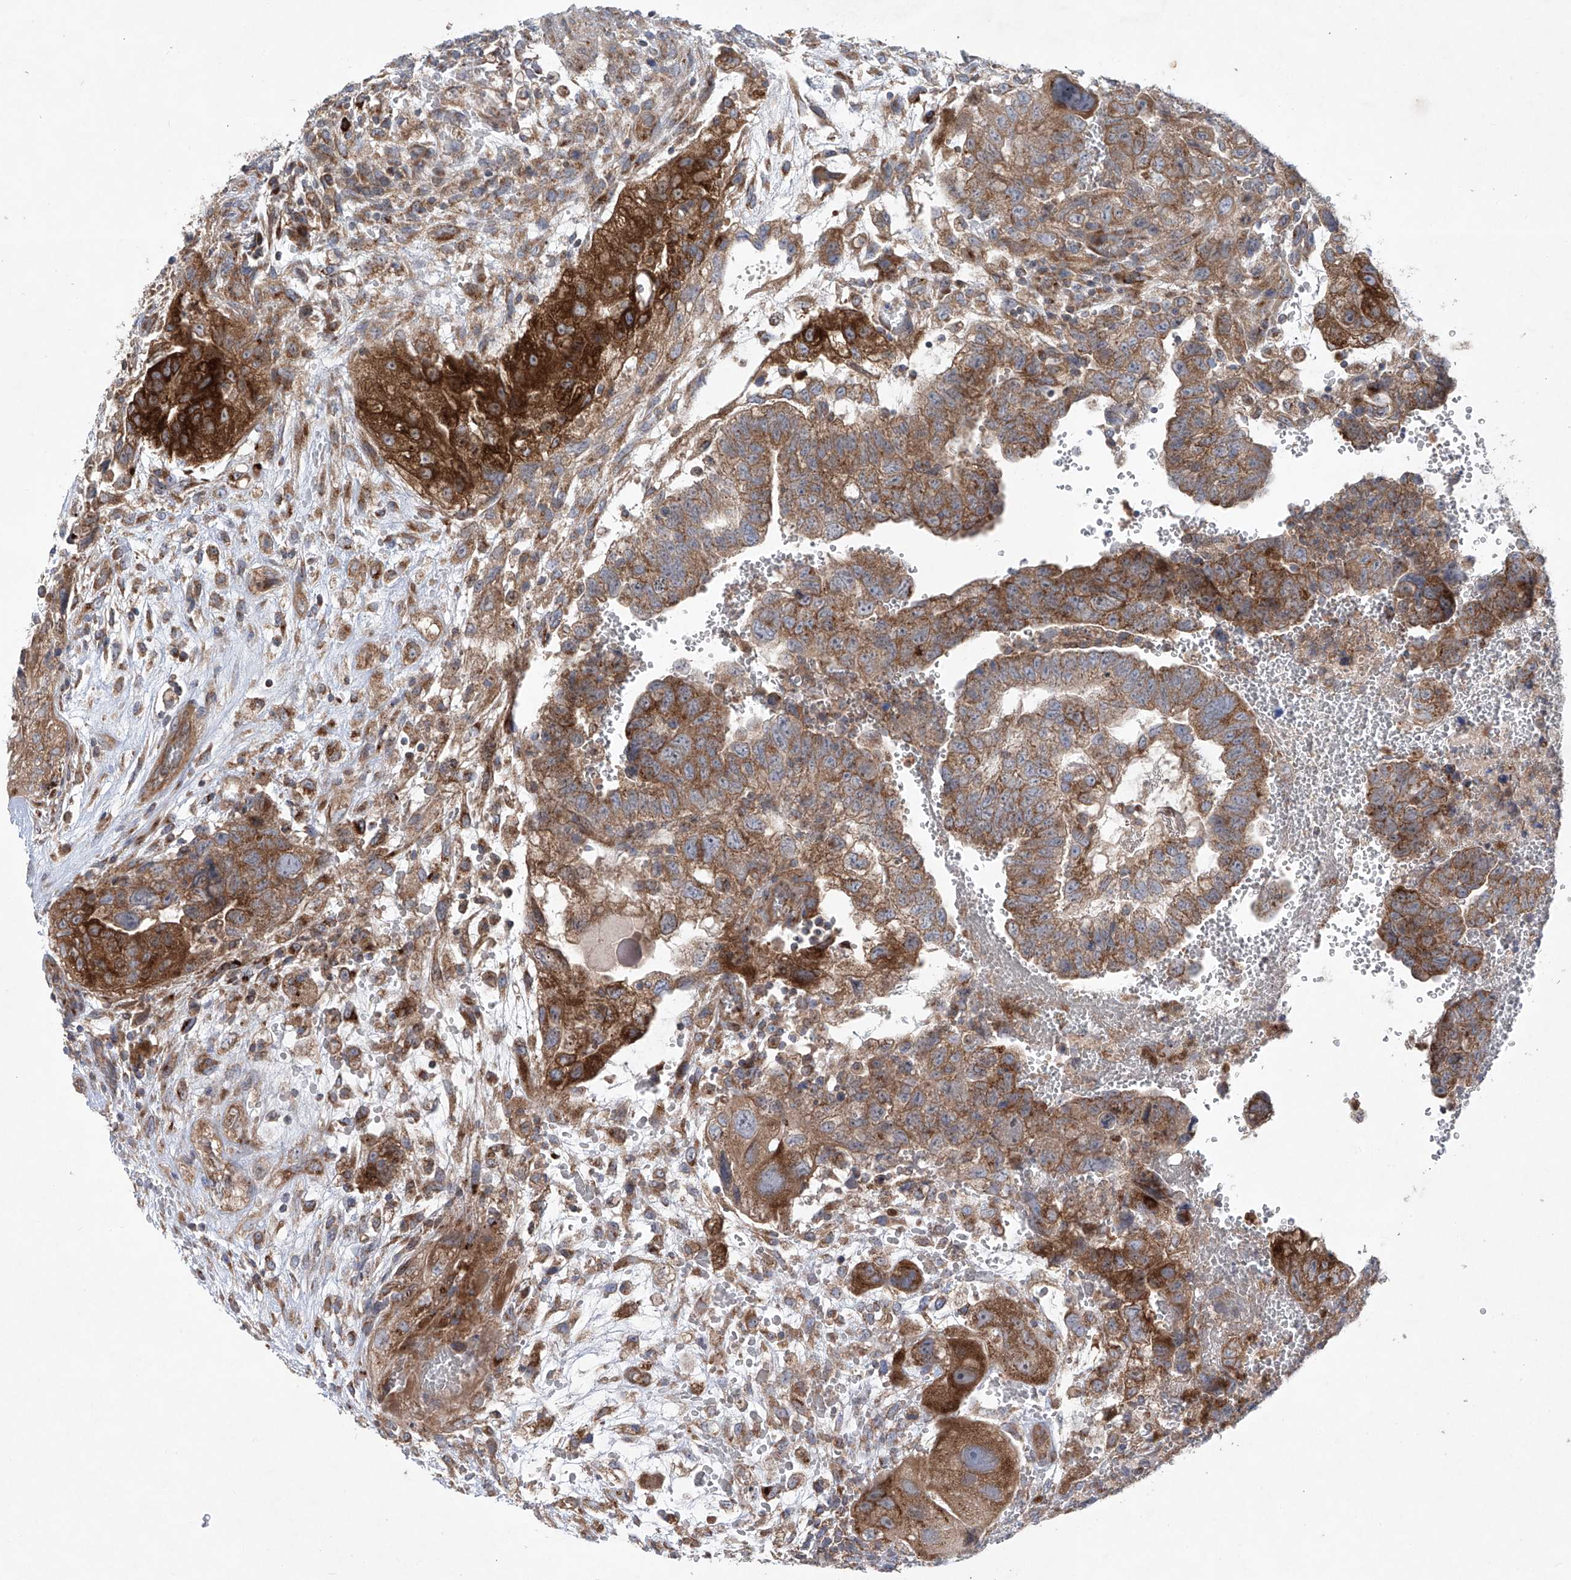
{"staining": {"intensity": "moderate", "quantity": ">75%", "location": "cytoplasmic/membranous"}, "tissue": "testis cancer", "cell_type": "Tumor cells", "image_type": "cancer", "snomed": [{"axis": "morphology", "description": "Carcinoma, Embryonal, NOS"}, {"axis": "topography", "description": "Testis"}], "caption": "Tumor cells demonstrate moderate cytoplasmic/membranous expression in approximately >75% of cells in testis cancer (embryonal carcinoma). The staining was performed using DAB (3,3'-diaminobenzidine) to visualize the protein expression in brown, while the nuclei were stained in blue with hematoxylin (Magnification: 20x).", "gene": "KLC4", "patient": {"sex": "male", "age": 37}}